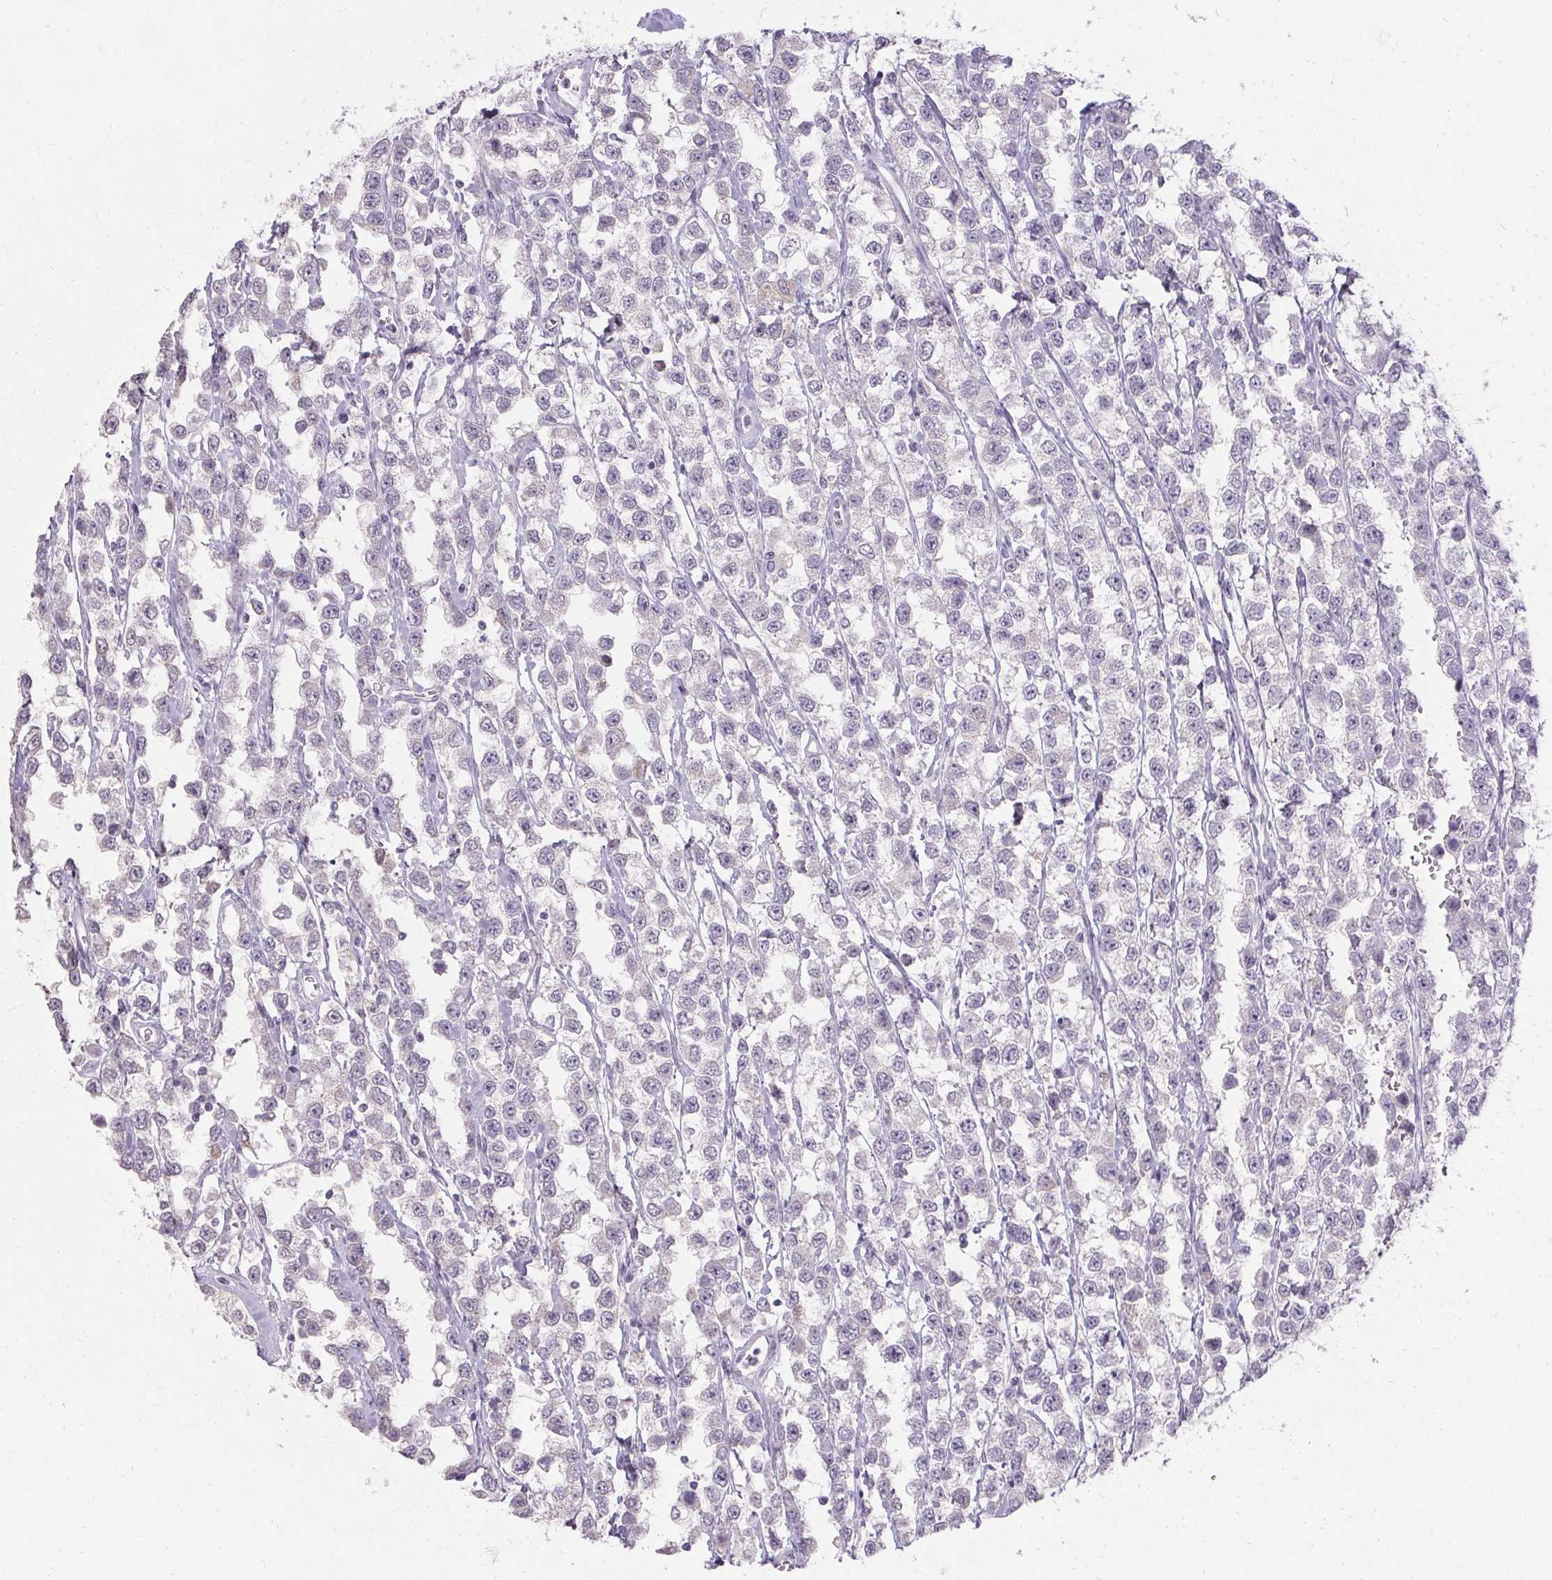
{"staining": {"intensity": "negative", "quantity": "none", "location": "none"}, "tissue": "testis cancer", "cell_type": "Tumor cells", "image_type": "cancer", "snomed": [{"axis": "morphology", "description": "Seminoma, NOS"}, {"axis": "topography", "description": "Testis"}], "caption": "Immunohistochemical staining of testis cancer reveals no significant staining in tumor cells.", "gene": "HSD17B3", "patient": {"sex": "male", "age": 34}}